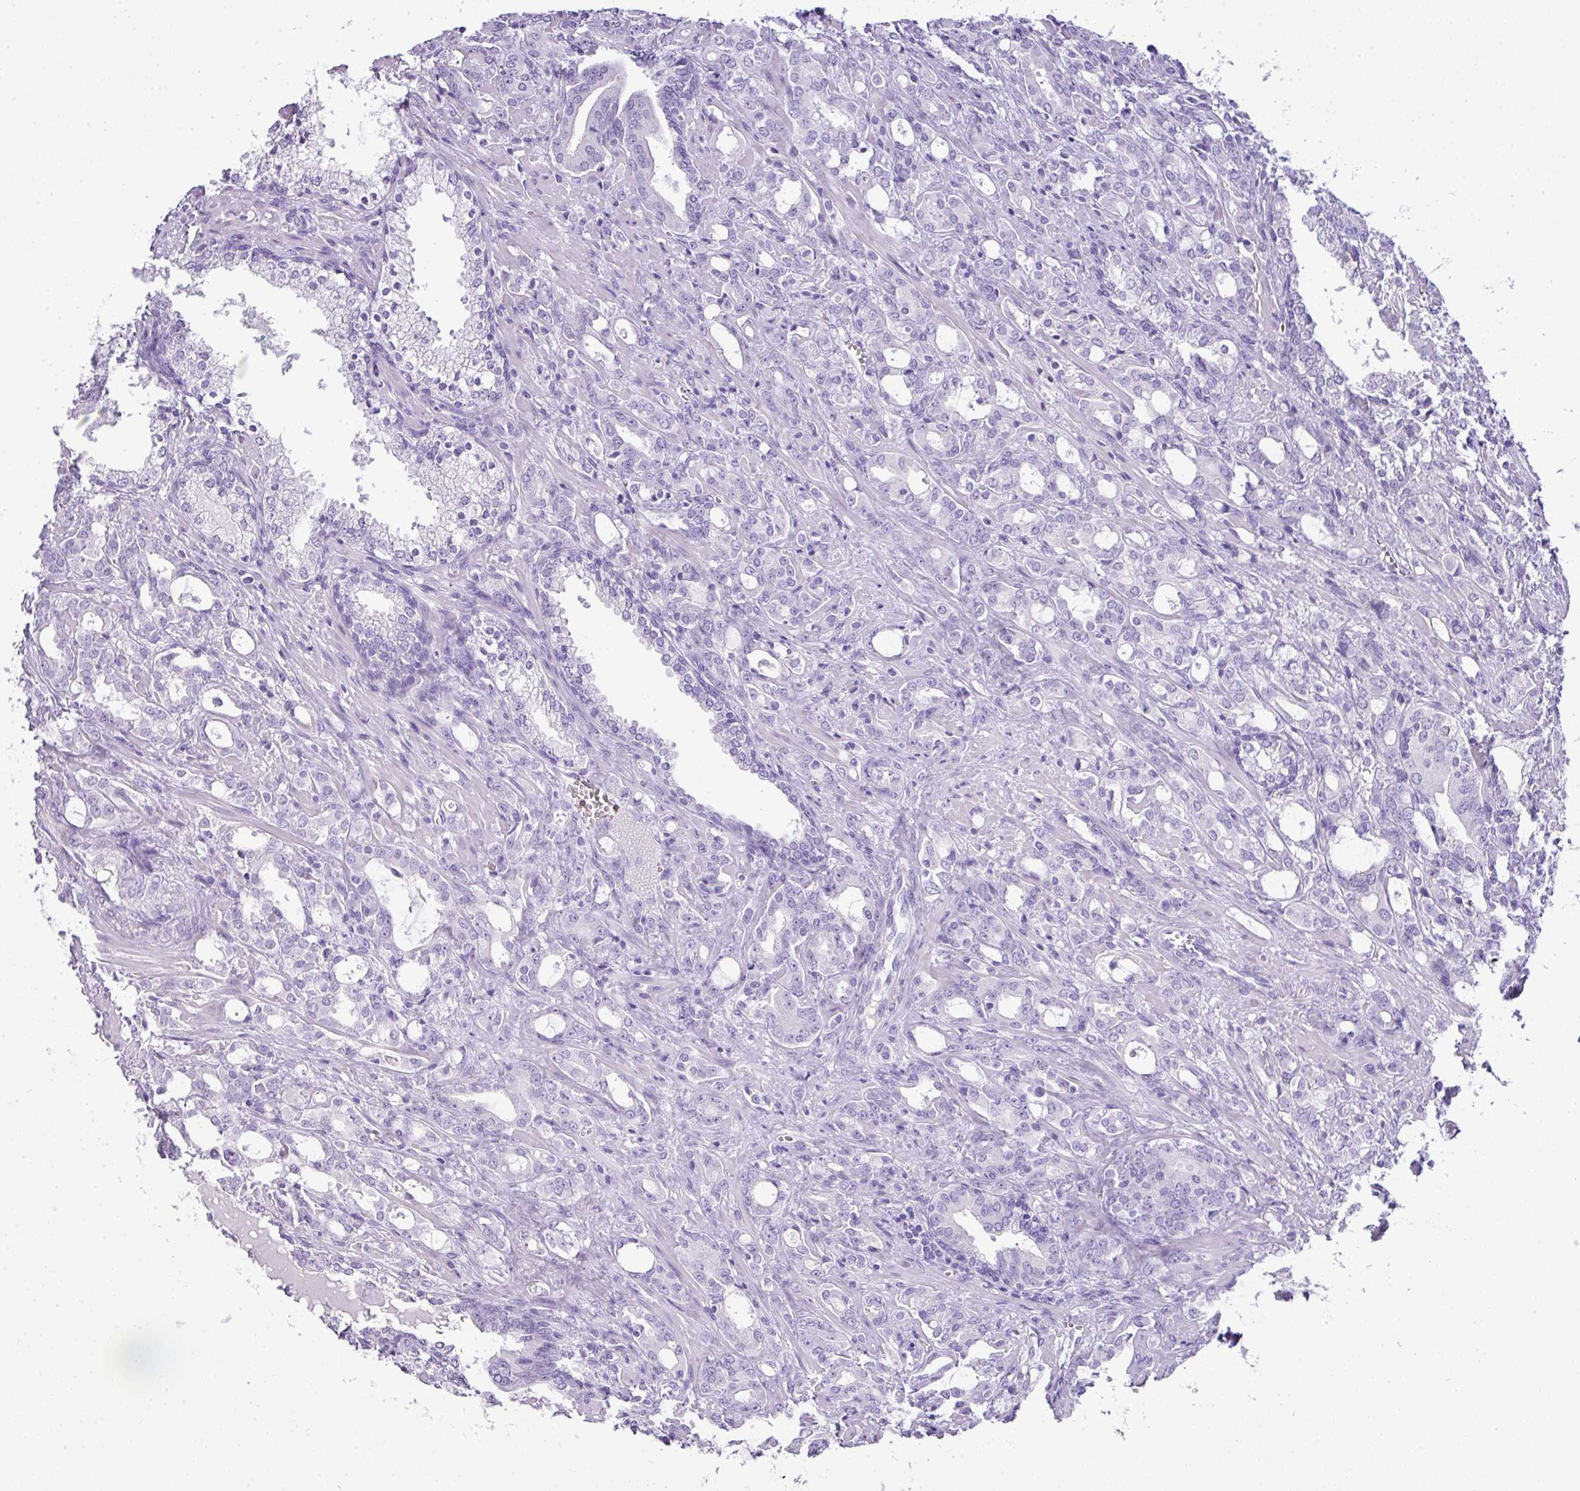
{"staining": {"intensity": "negative", "quantity": "none", "location": "none"}, "tissue": "prostate cancer", "cell_type": "Tumor cells", "image_type": "cancer", "snomed": [{"axis": "morphology", "description": "Adenocarcinoma, High grade"}, {"axis": "topography", "description": "Prostate"}], "caption": "This is an IHC photomicrograph of human prostate cancer (adenocarcinoma (high-grade)). There is no staining in tumor cells.", "gene": "TNP1", "patient": {"sex": "male", "age": 72}}